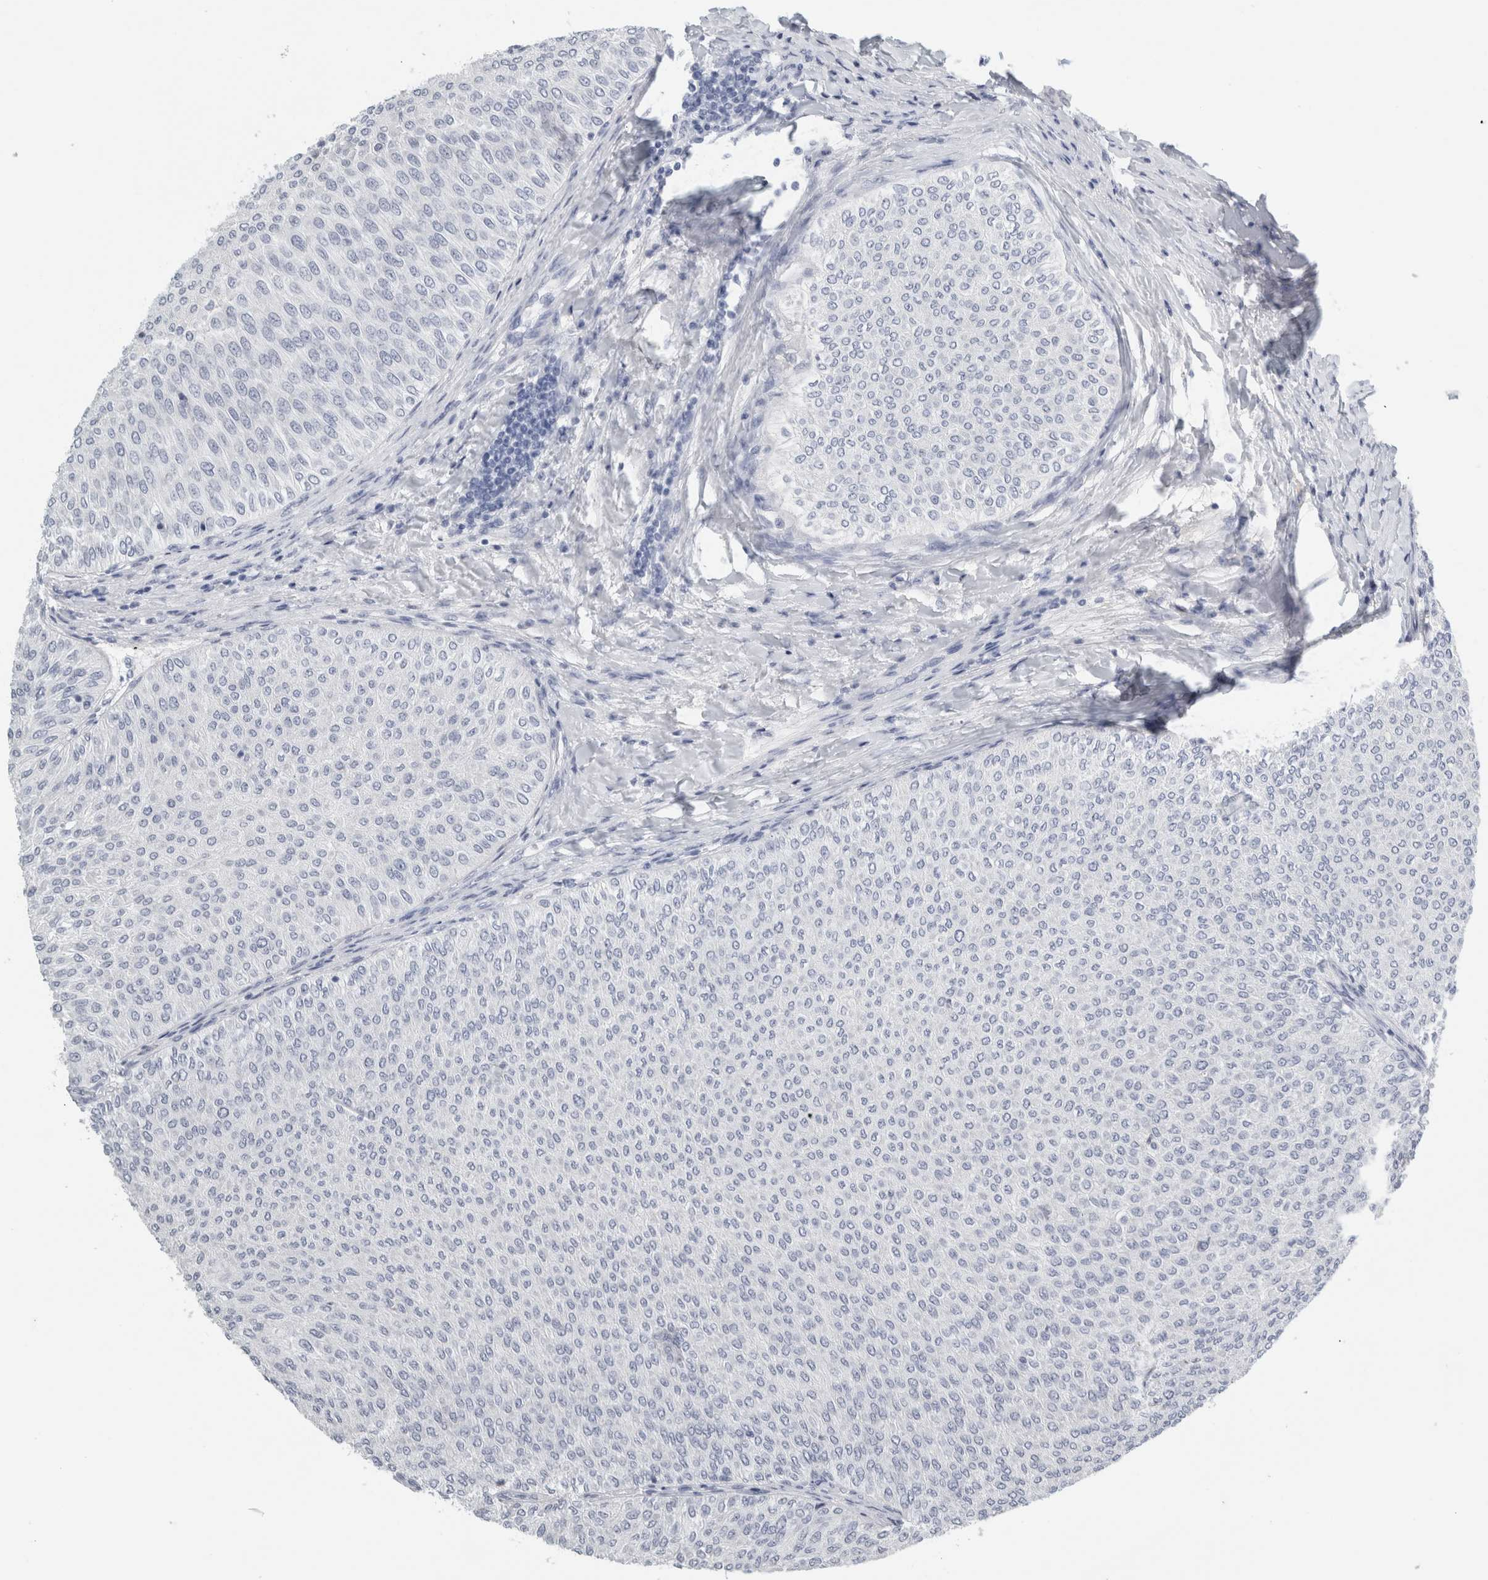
{"staining": {"intensity": "negative", "quantity": "none", "location": "none"}, "tissue": "urothelial cancer", "cell_type": "Tumor cells", "image_type": "cancer", "snomed": [{"axis": "morphology", "description": "Urothelial carcinoma, Low grade"}, {"axis": "topography", "description": "Urinary bladder"}], "caption": "Urothelial cancer stained for a protein using immunohistochemistry (IHC) reveals no positivity tumor cells.", "gene": "TSPAN8", "patient": {"sex": "male", "age": 78}}